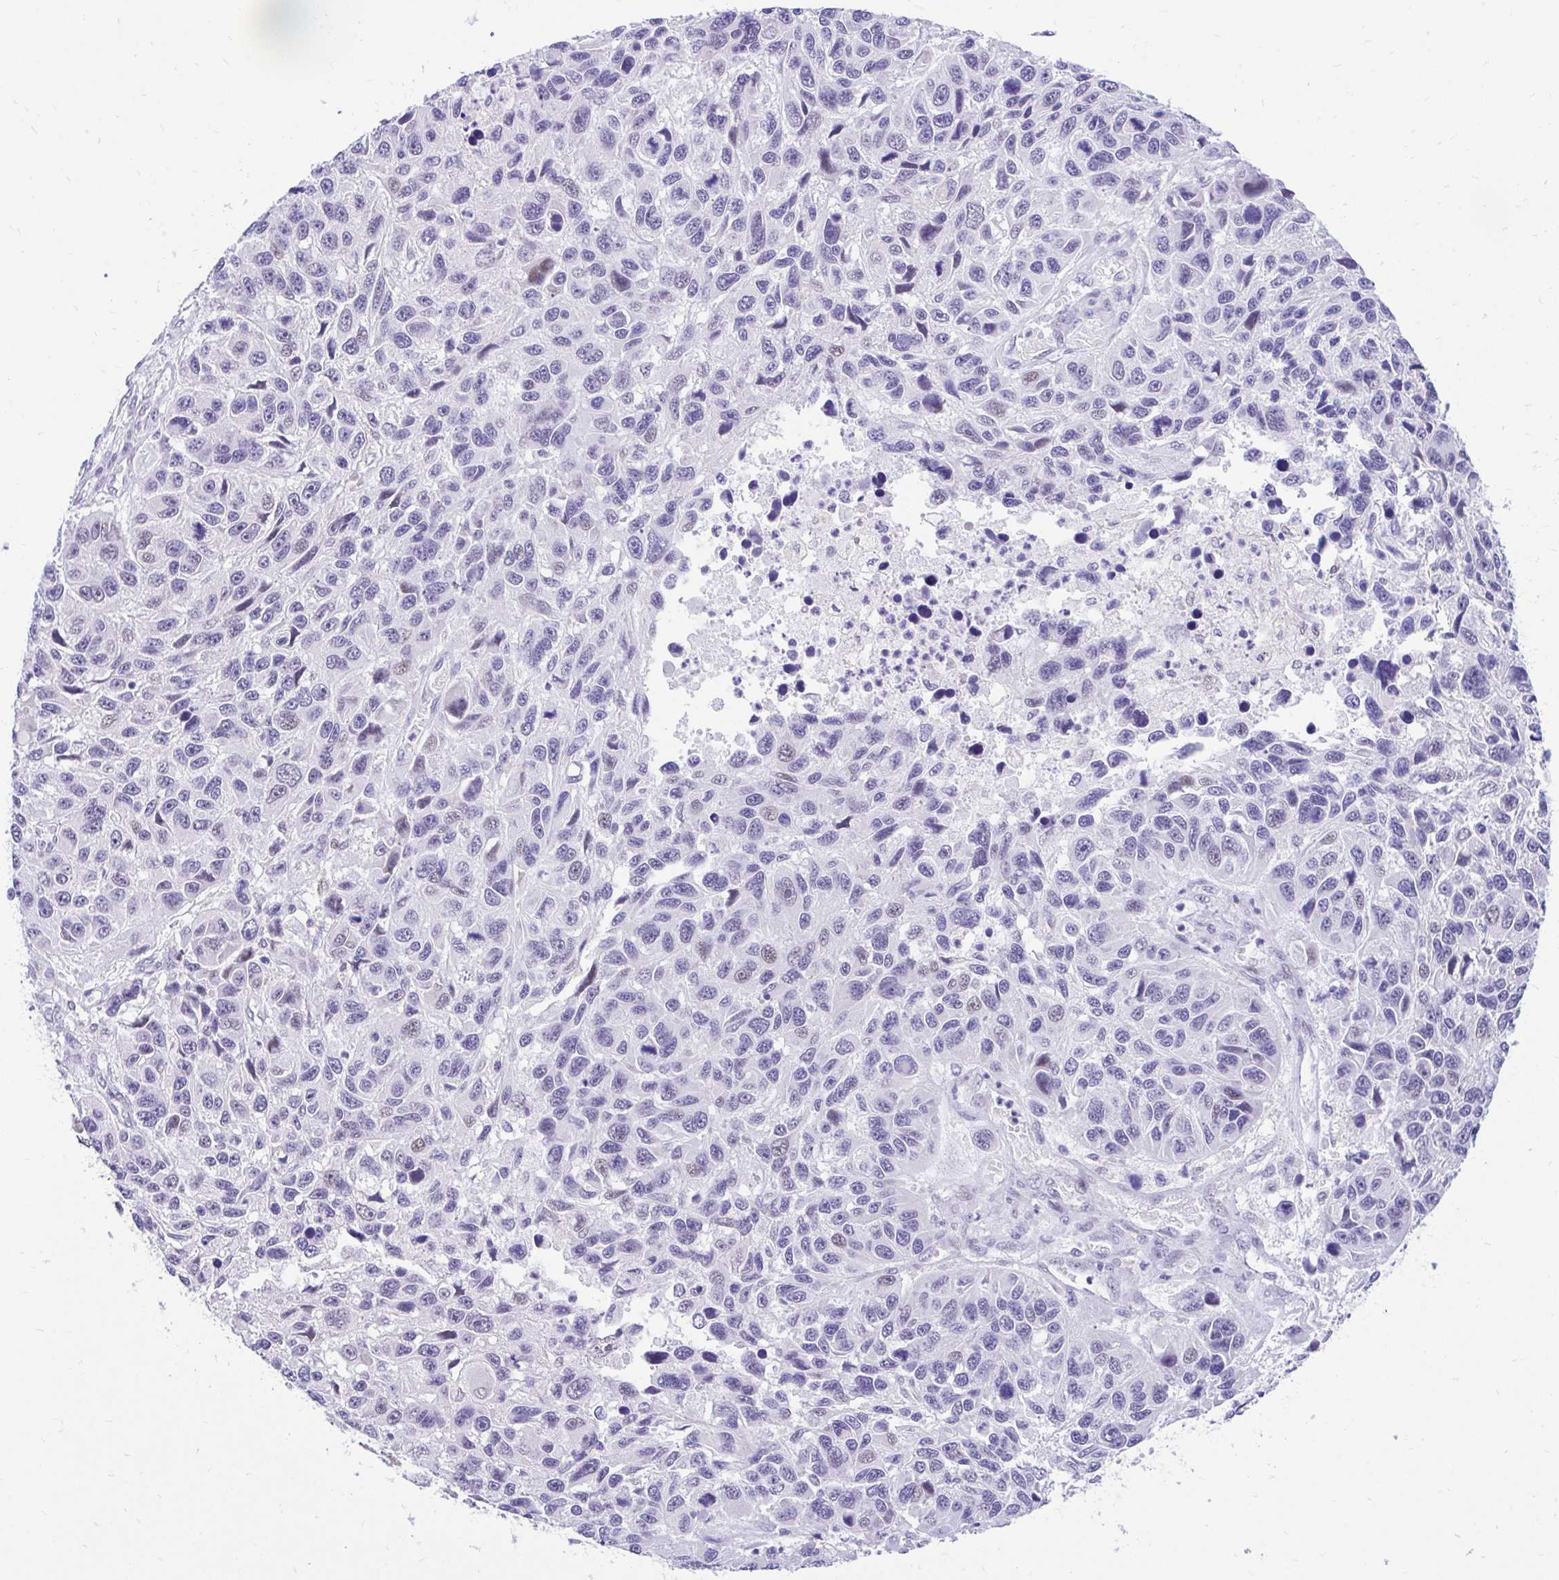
{"staining": {"intensity": "negative", "quantity": "none", "location": "none"}, "tissue": "melanoma", "cell_type": "Tumor cells", "image_type": "cancer", "snomed": [{"axis": "morphology", "description": "Malignant melanoma, NOS"}, {"axis": "topography", "description": "Skin"}], "caption": "A high-resolution micrograph shows IHC staining of malignant melanoma, which shows no significant expression in tumor cells.", "gene": "GLB1L2", "patient": {"sex": "male", "age": 53}}